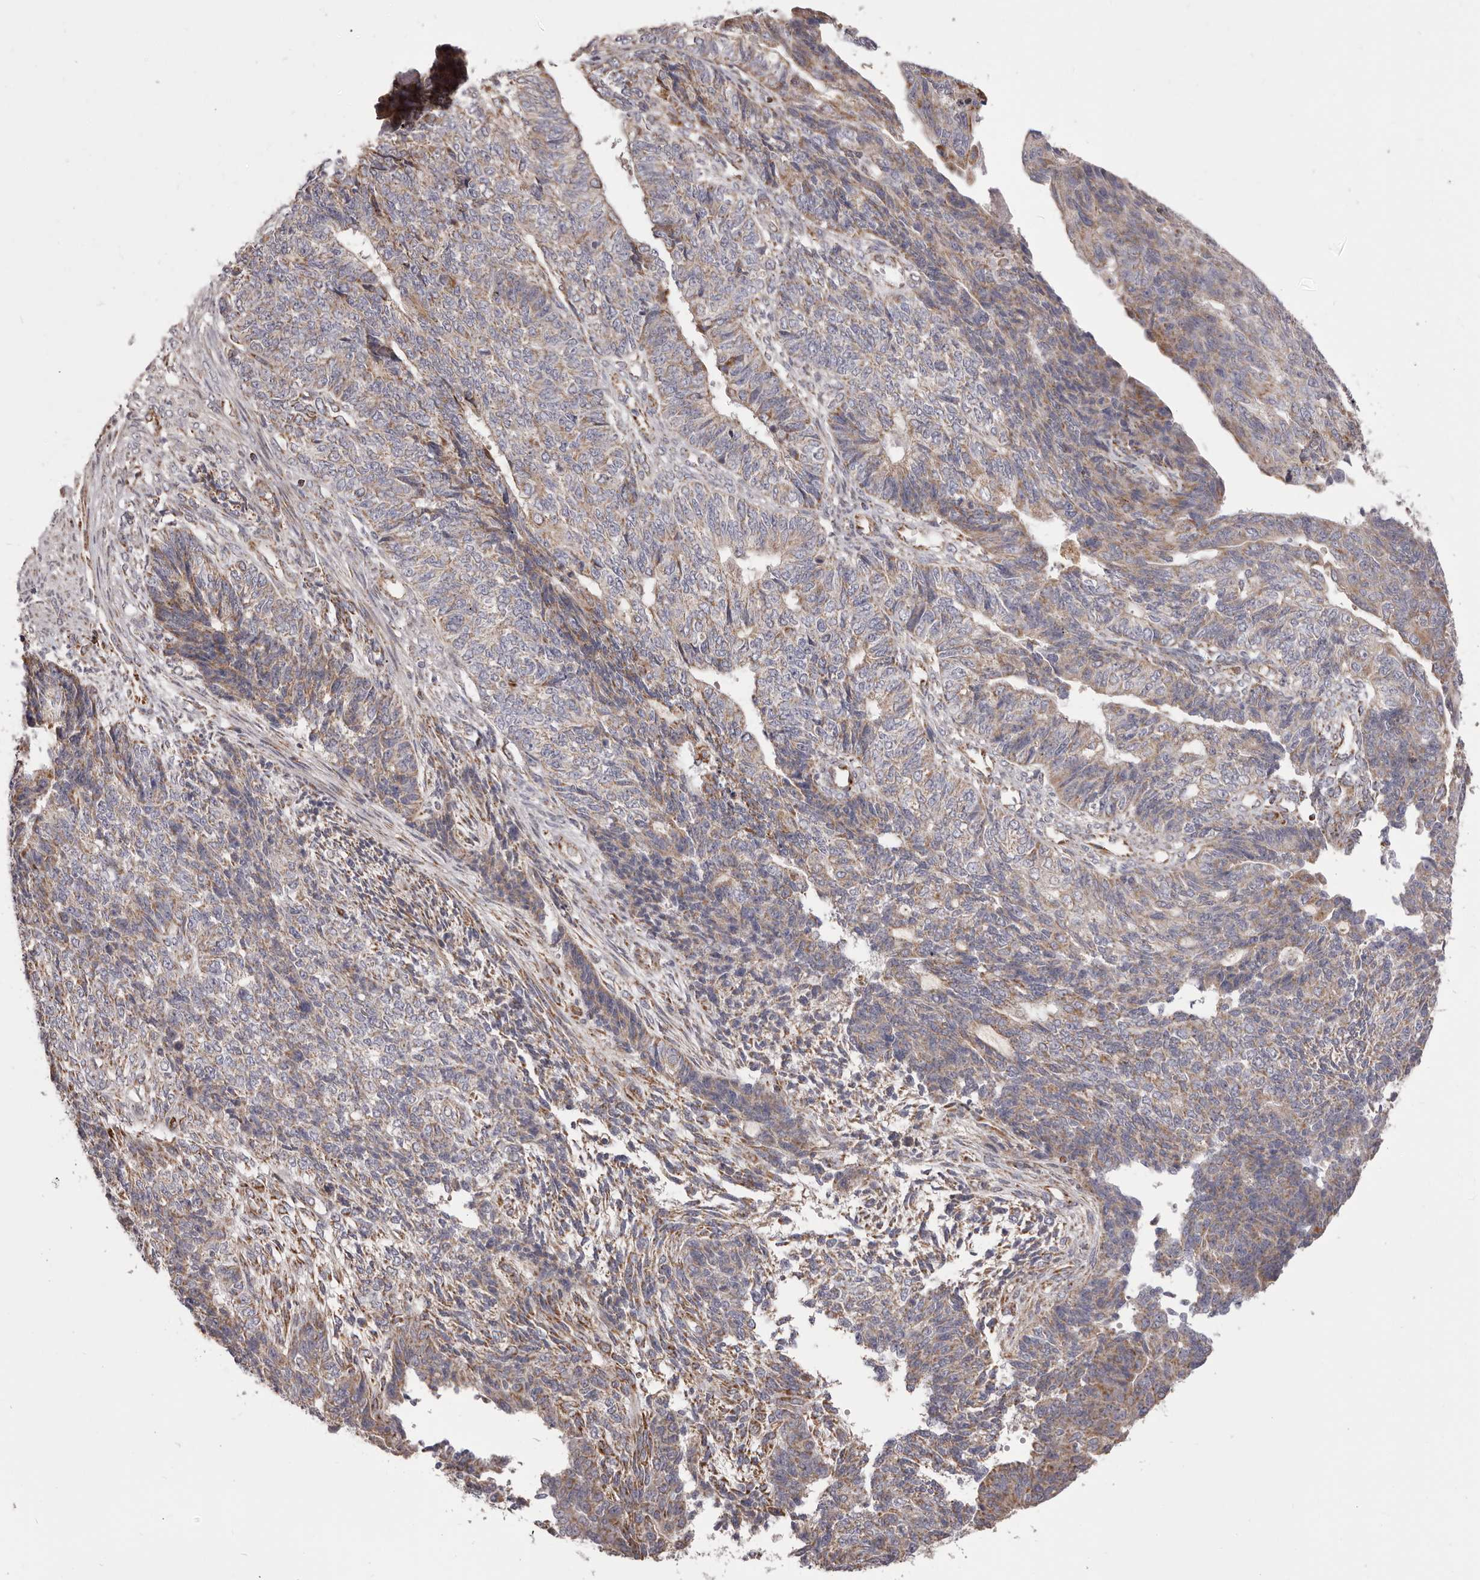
{"staining": {"intensity": "weak", "quantity": ">75%", "location": "cytoplasmic/membranous"}, "tissue": "endometrial cancer", "cell_type": "Tumor cells", "image_type": "cancer", "snomed": [{"axis": "morphology", "description": "Adenocarcinoma, NOS"}, {"axis": "topography", "description": "Endometrium"}], "caption": "Immunohistochemistry (DAB) staining of human endometrial cancer demonstrates weak cytoplasmic/membranous protein staining in about >75% of tumor cells.", "gene": "CHRM2", "patient": {"sex": "female", "age": 32}}